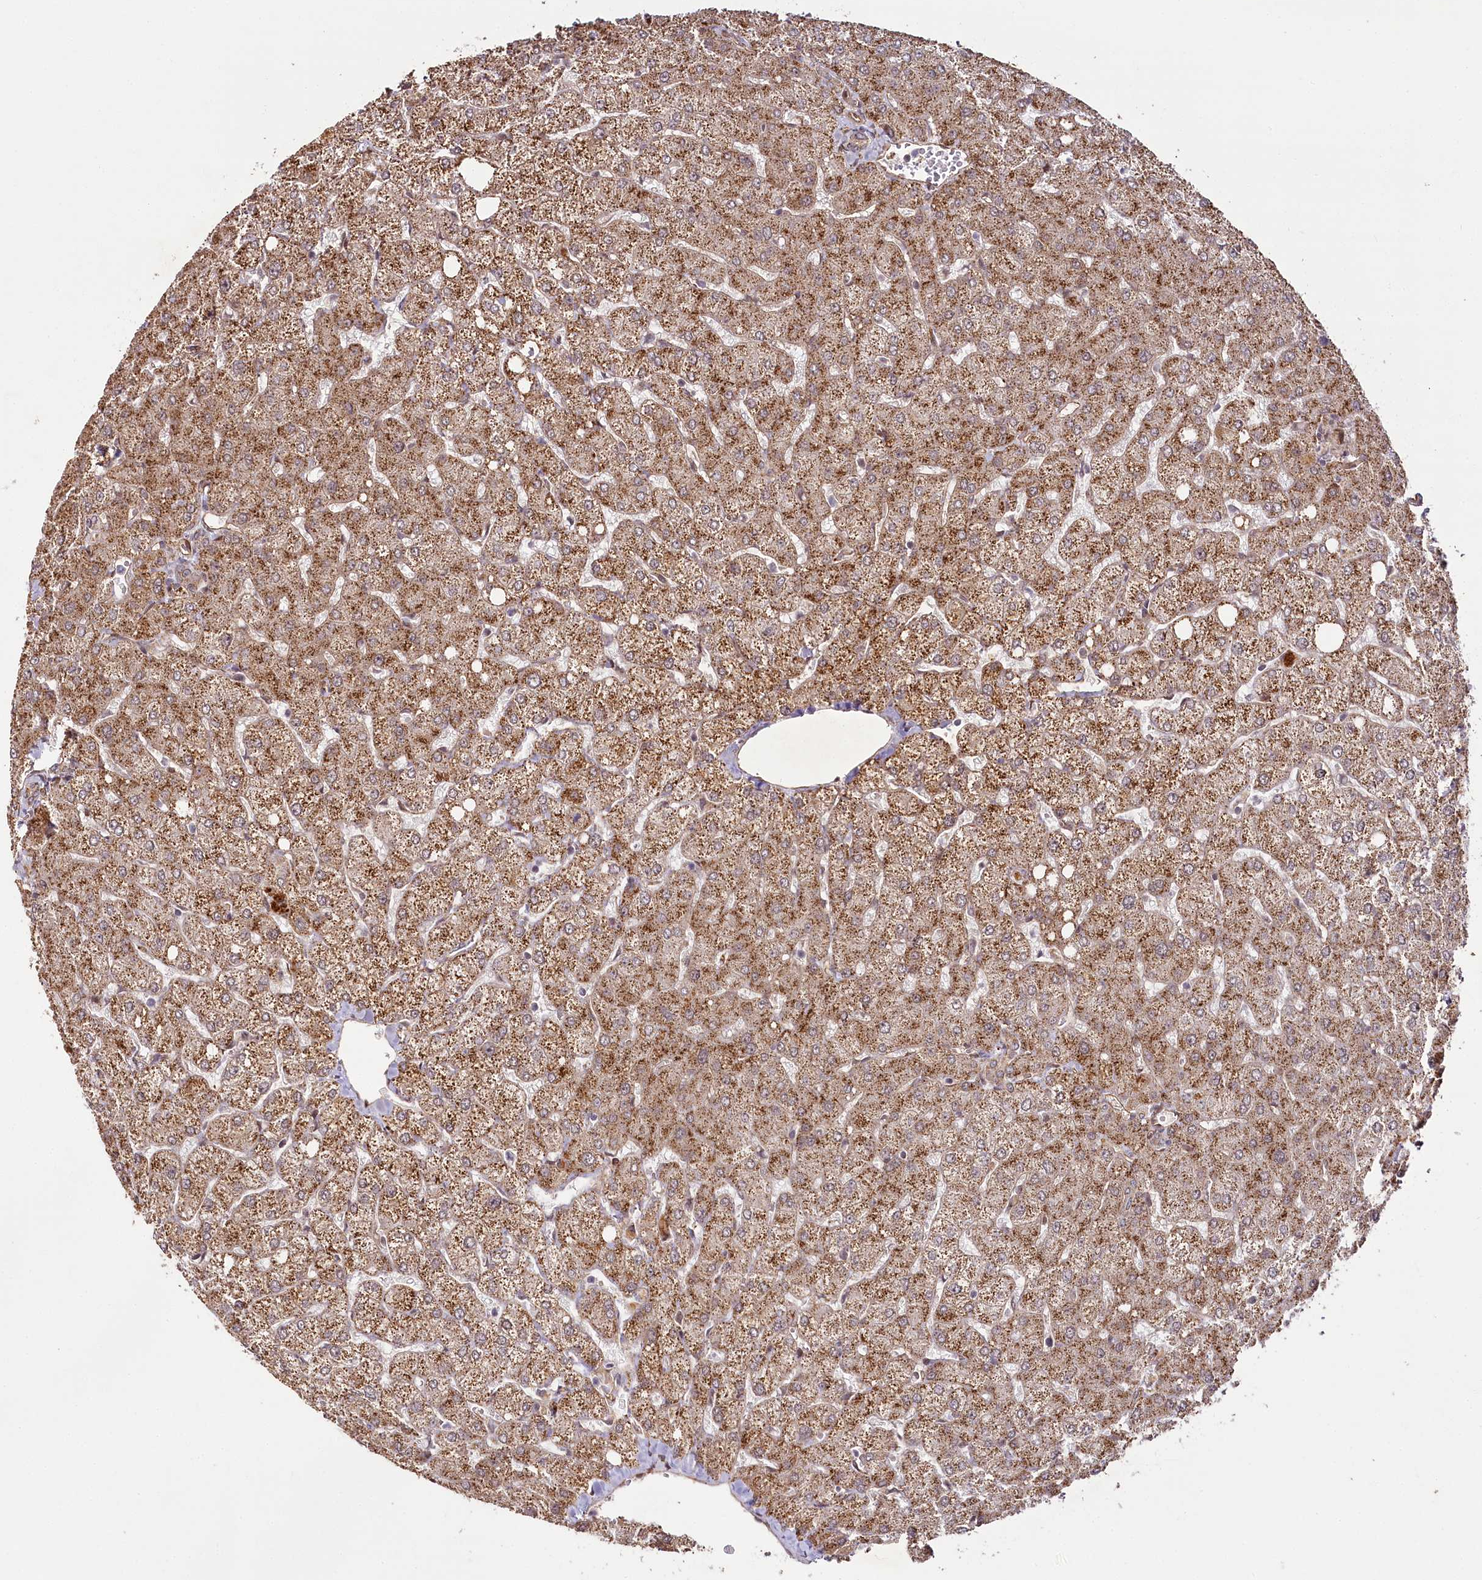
{"staining": {"intensity": "weak", "quantity": ">75%", "location": "cytoplasmic/membranous"}, "tissue": "liver", "cell_type": "Cholangiocytes", "image_type": "normal", "snomed": [{"axis": "morphology", "description": "Normal tissue, NOS"}, {"axis": "topography", "description": "Liver"}], "caption": "IHC micrograph of normal liver stained for a protein (brown), which exhibits low levels of weak cytoplasmic/membranous positivity in approximately >75% of cholangiocytes.", "gene": "COPG1", "patient": {"sex": "female", "age": 54}}